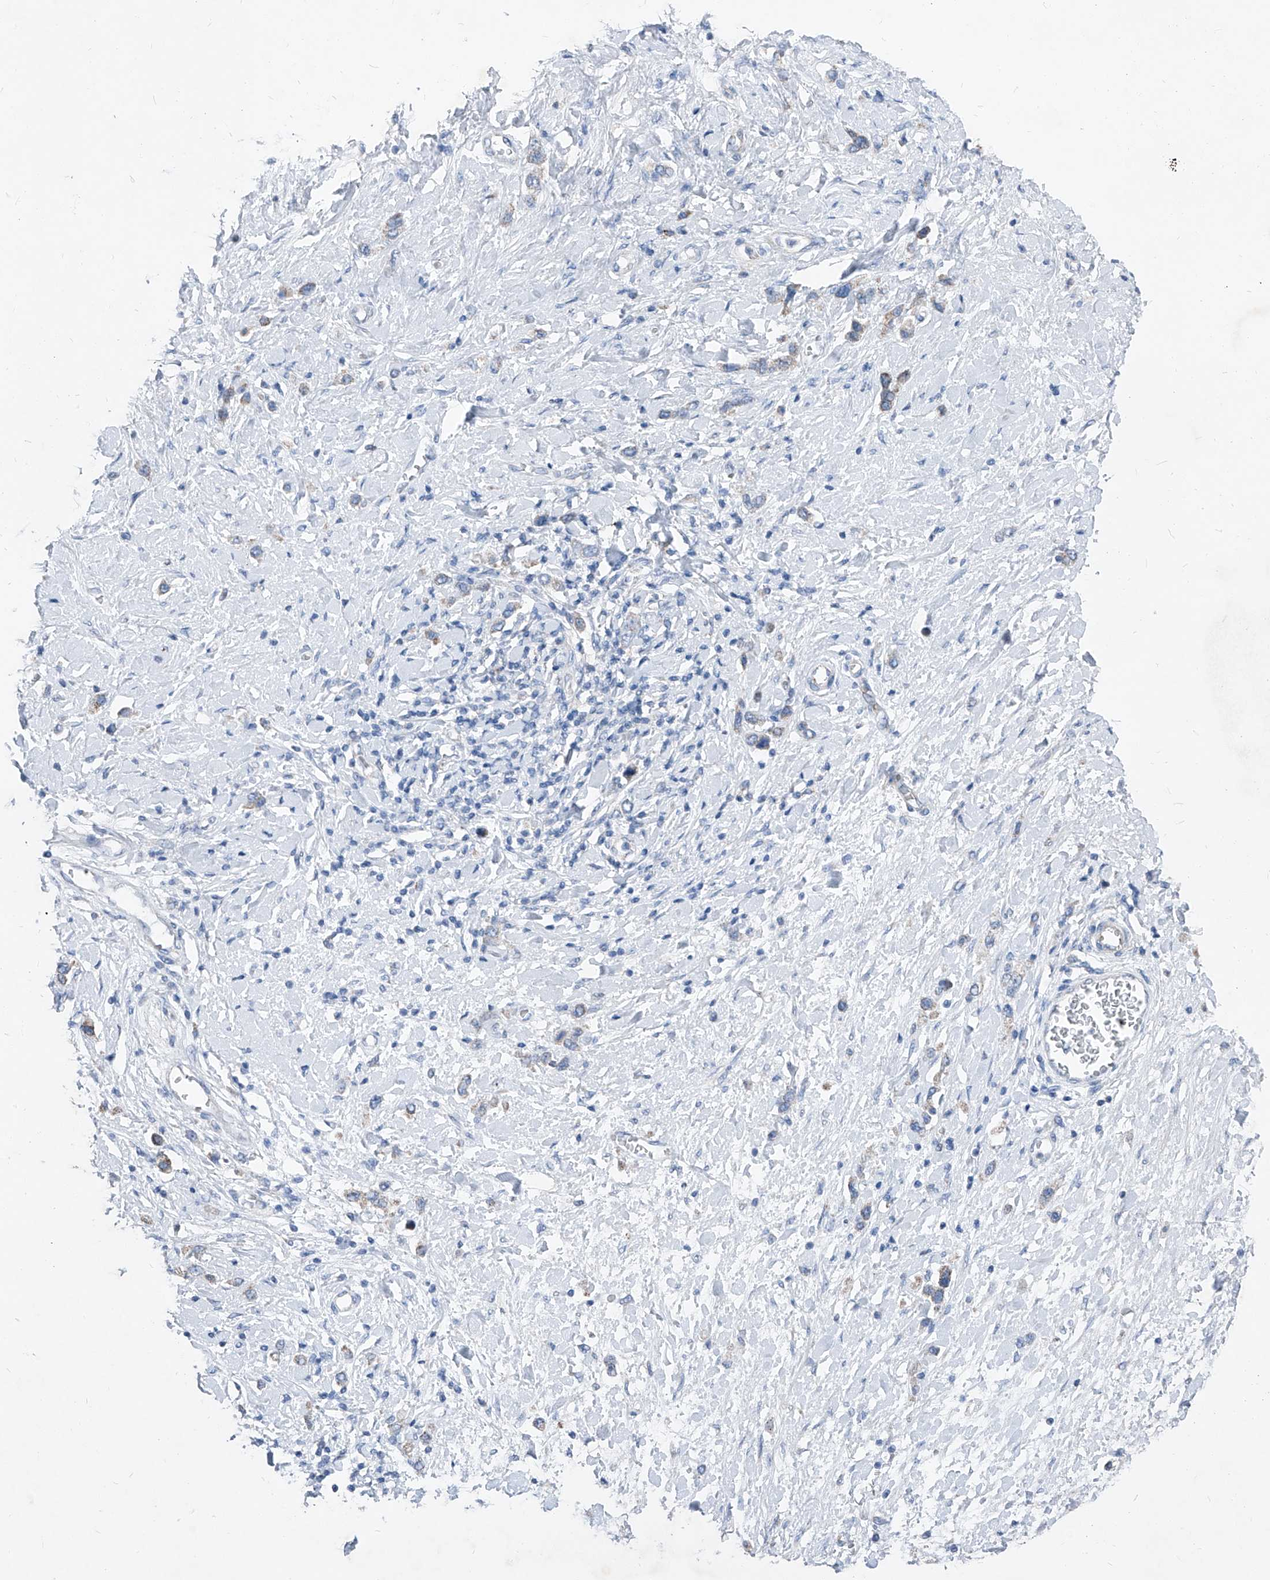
{"staining": {"intensity": "weak", "quantity": "<25%", "location": "cytoplasmic/membranous"}, "tissue": "stomach cancer", "cell_type": "Tumor cells", "image_type": "cancer", "snomed": [{"axis": "morphology", "description": "Adenocarcinoma, NOS"}, {"axis": "topography", "description": "Stomach"}], "caption": "Stomach cancer was stained to show a protein in brown. There is no significant expression in tumor cells. The staining was performed using DAB (3,3'-diaminobenzidine) to visualize the protein expression in brown, while the nuclei were stained in blue with hematoxylin (Magnification: 20x).", "gene": "AGPS", "patient": {"sex": "female", "age": 65}}